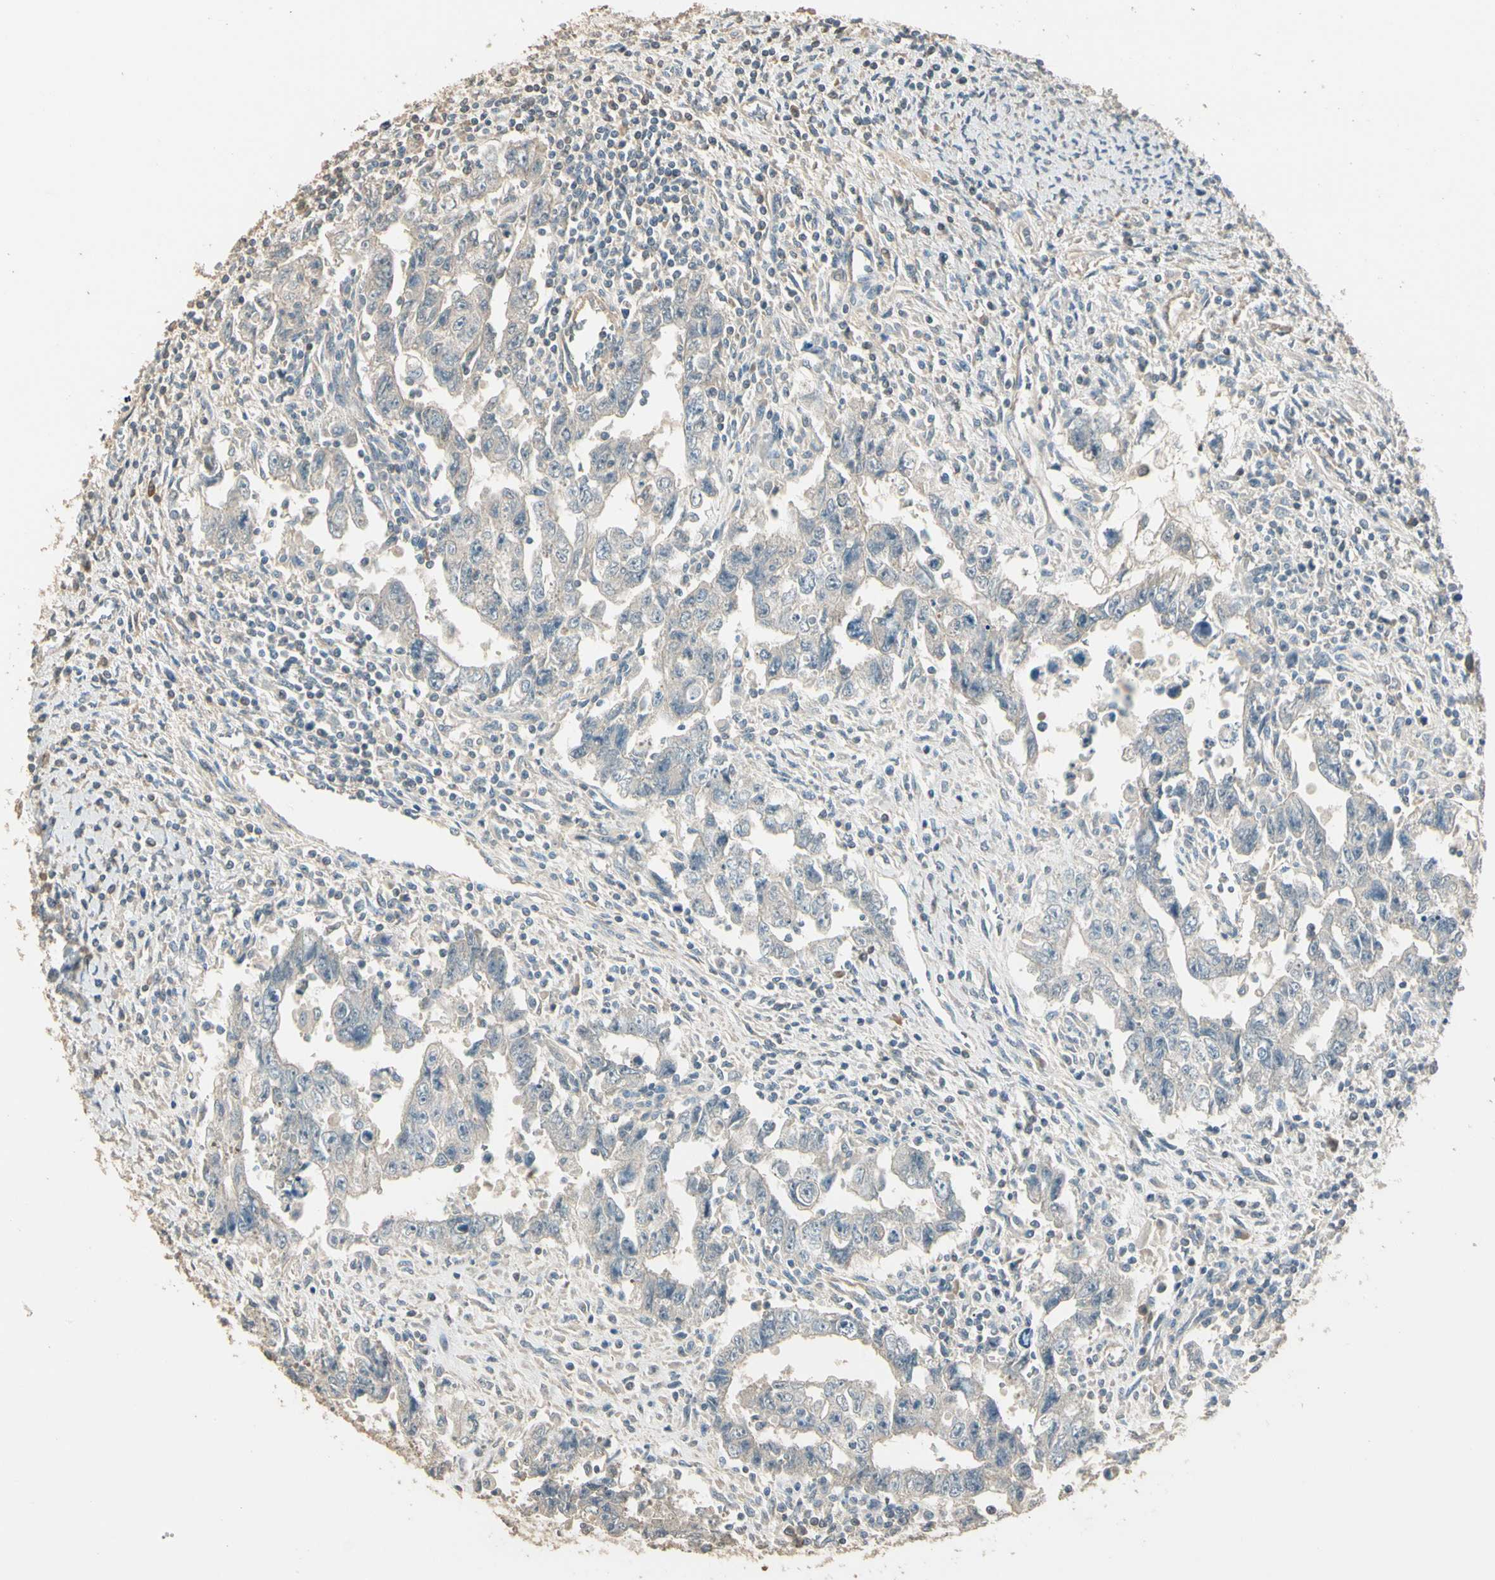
{"staining": {"intensity": "weak", "quantity": "<25%", "location": "cytoplasmic/membranous"}, "tissue": "testis cancer", "cell_type": "Tumor cells", "image_type": "cancer", "snomed": [{"axis": "morphology", "description": "Carcinoma, Embryonal, NOS"}, {"axis": "topography", "description": "Testis"}], "caption": "Immunohistochemical staining of human testis cancer demonstrates no significant staining in tumor cells.", "gene": "CDH6", "patient": {"sex": "male", "age": 28}}